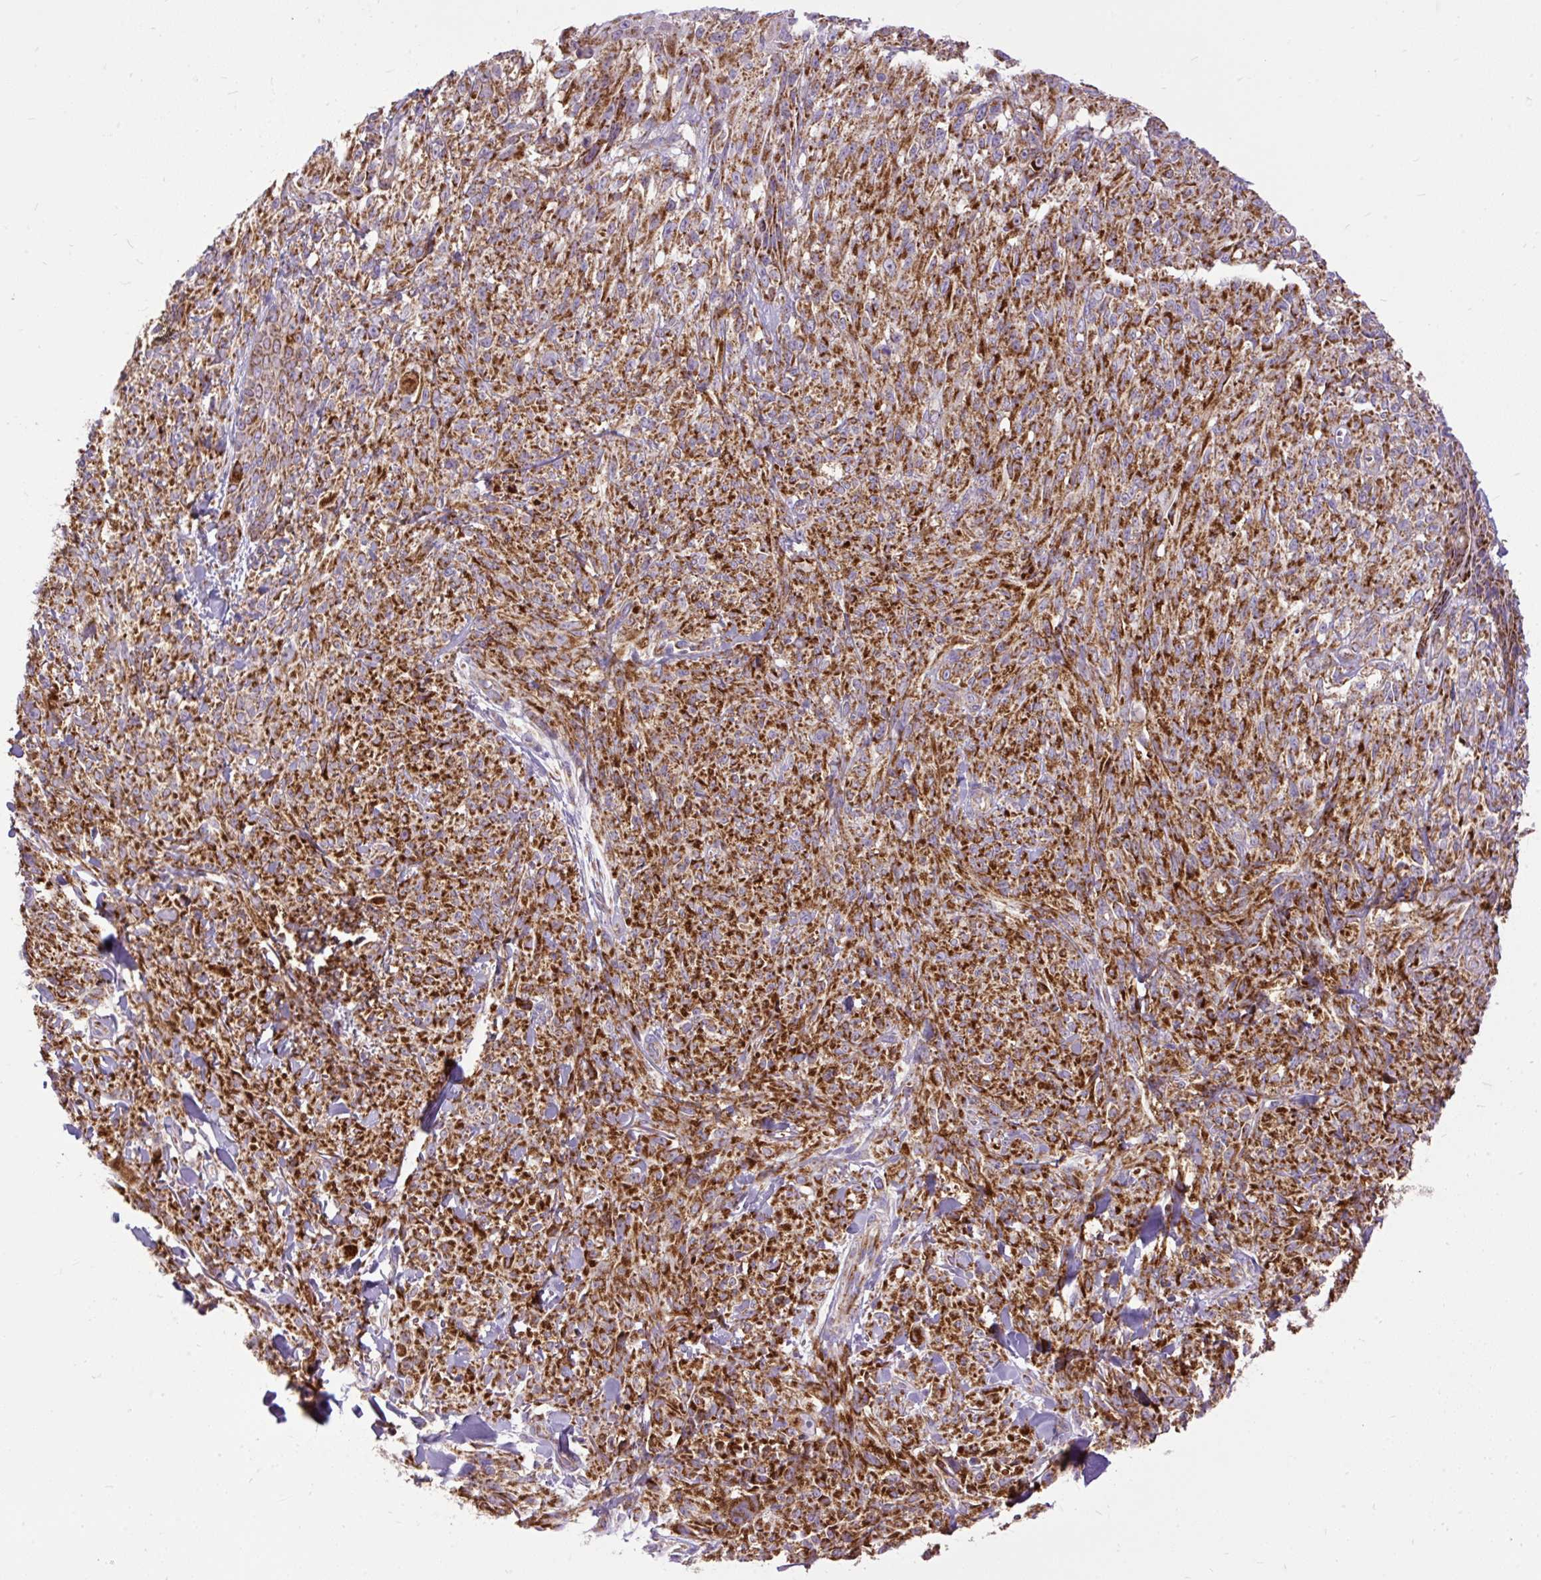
{"staining": {"intensity": "strong", "quantity": ">75%", "location": "cytoplasmic/membranous"}, "tissue": "melanoma", "cell_type": "Tumor cells", "image_type": "cancer", "snomed": [{"axis": "morphology", "description": "Malignant melanoma, NOS"}, {"axis": "topography", "description": "Skin of upper arm"}], "caption": "Brown immunohistochemical staining in human malignant melanoma reveals strong cytoplasmic/membranous staining in approximately >75% of tumor cells.", "gene": "TOMM40", "patient": {"sex": "female", "age": 65}}